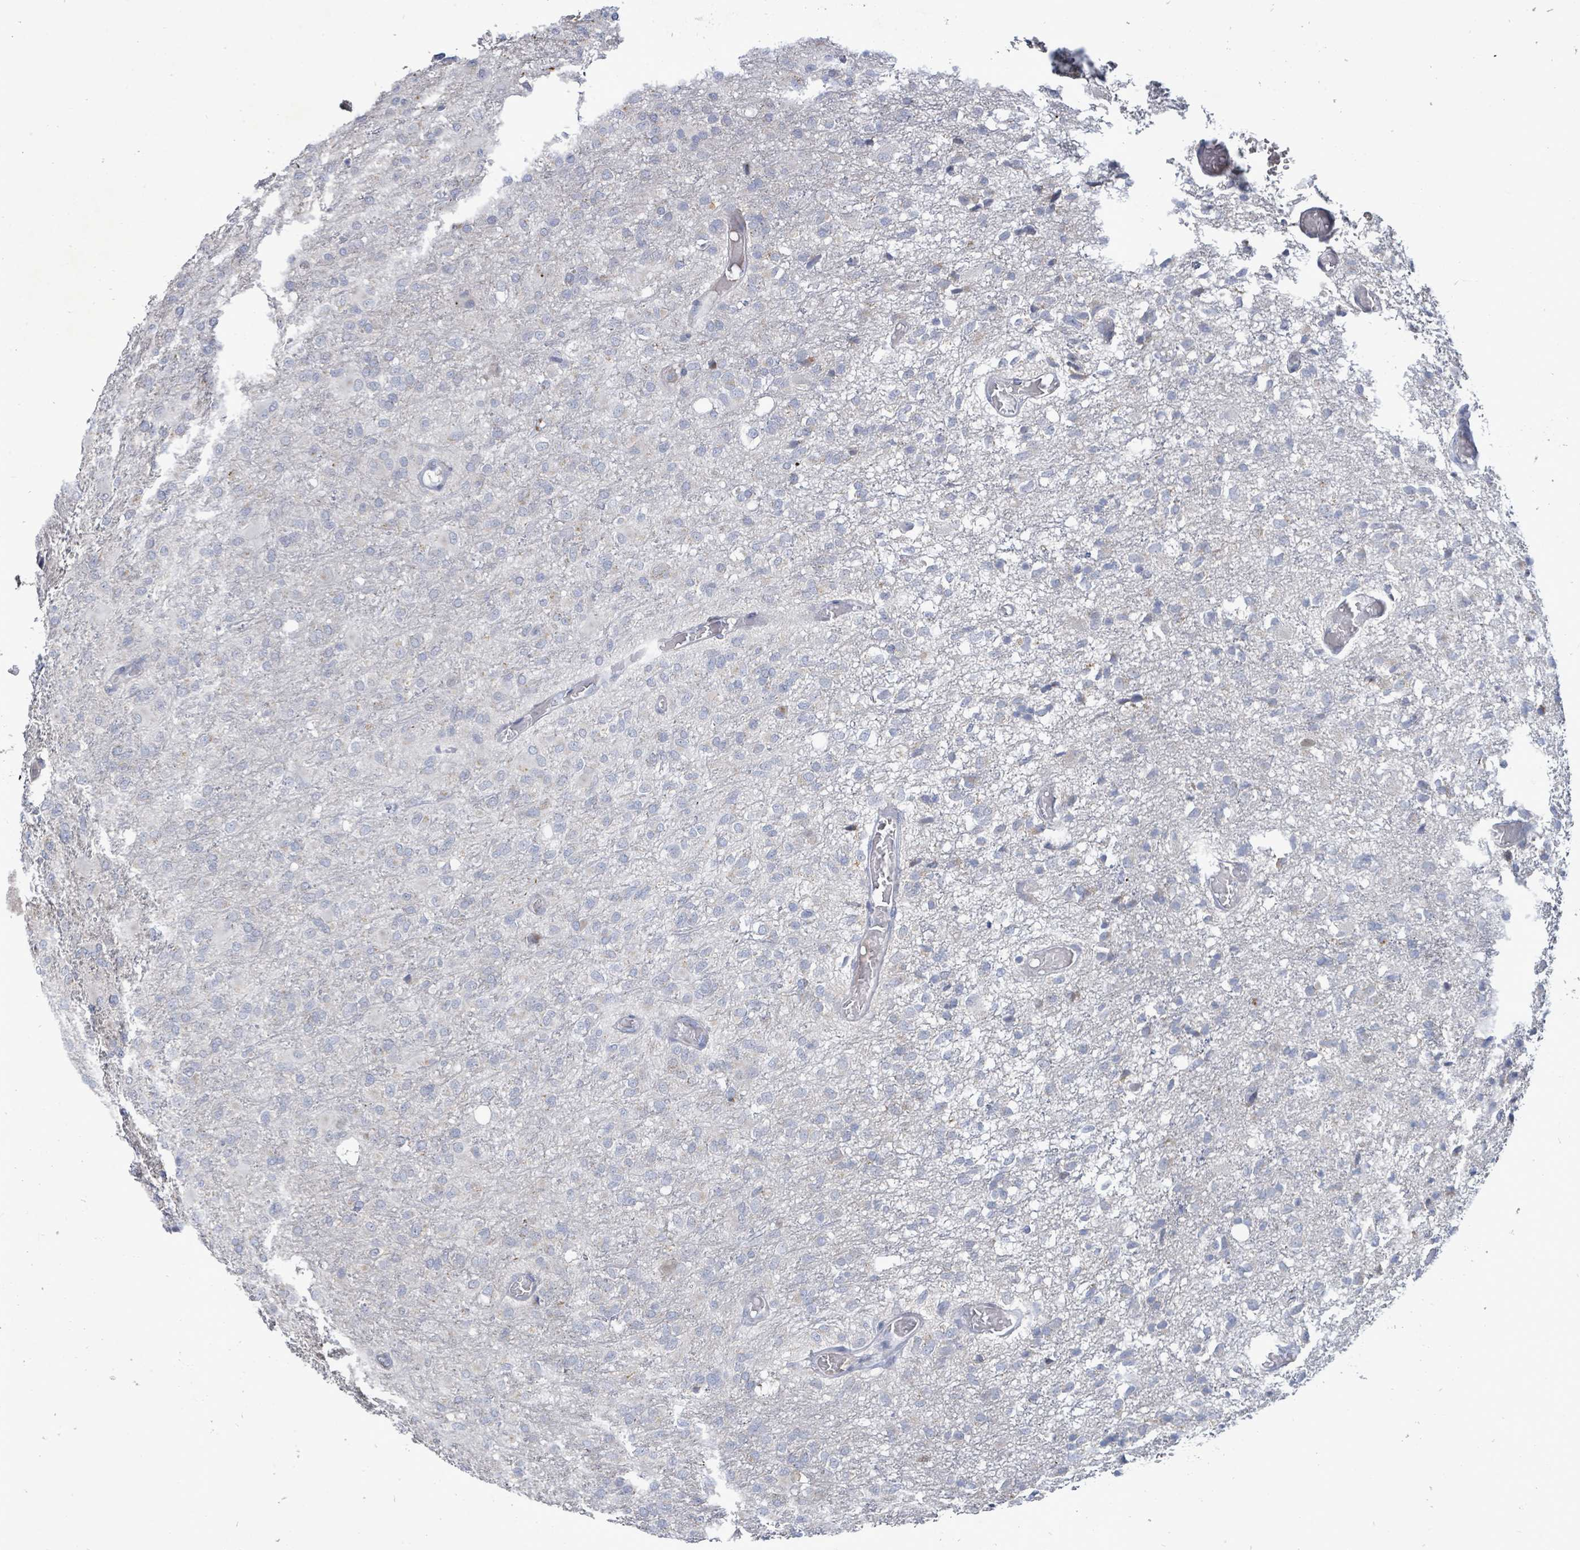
{"staining": {"intensity": "negative", "quantity": "none", "location": "none"}, "tissue": "glioma", "cell_type": "Tumor cells", "image_type": "cancer", "snomed": [{"axis": "morphology", "description": "Glioma, malignant, High grade"}, {"axis": "topography", "description": "Brain"}], "caption": "Photomicrograph shows no protein staining in tumor cells of glioma tissue. Brightfield microscopy of immunohistochemistry (IHC) stained with DAB (3,3'-diaminobenzidine) (brown) and hematoxylin (blue), captured at high magnification.", "gene": "ZFPM1", "patient": {"sex": "female", "age": 74}}